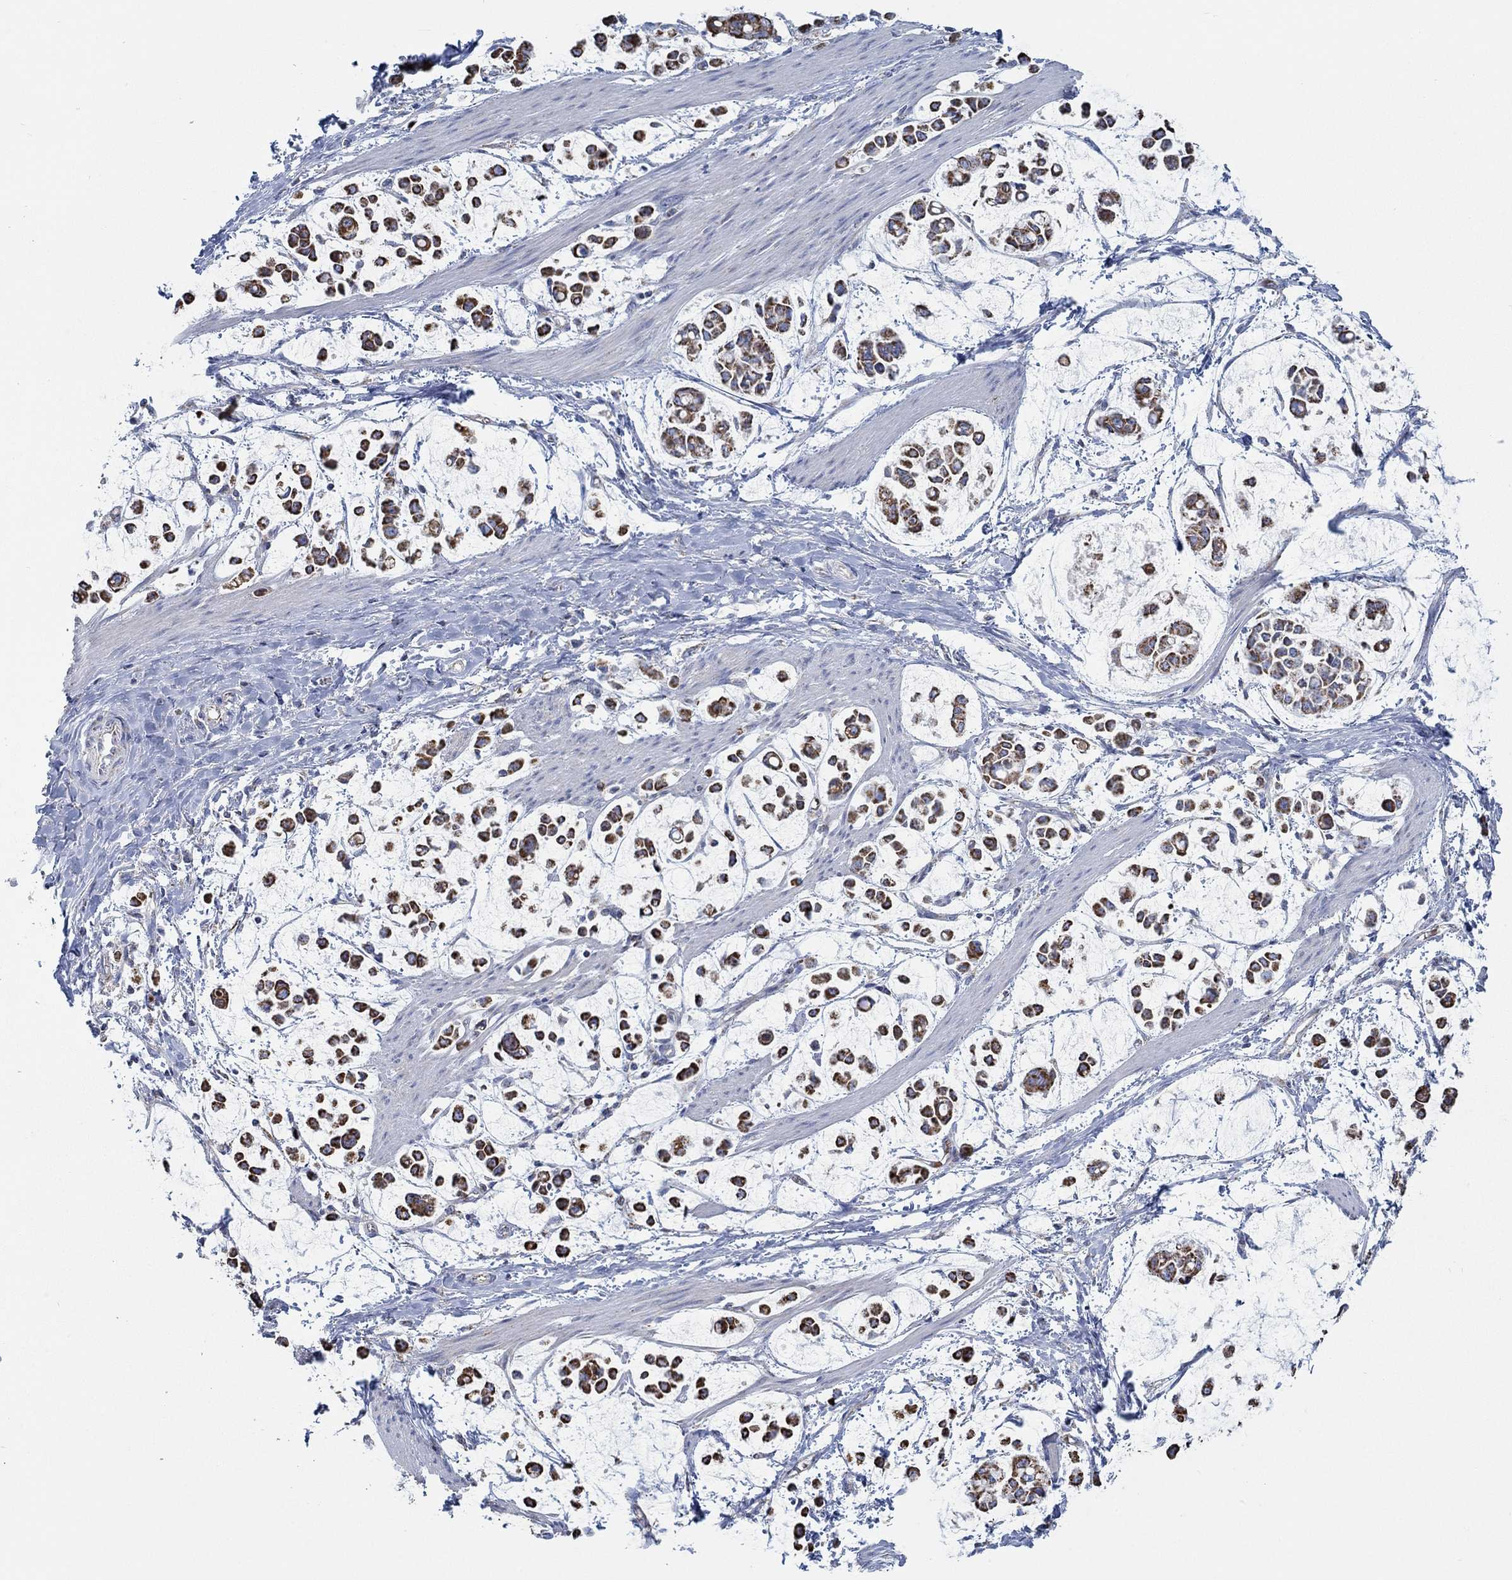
{"staining": {"intensity": "strong", "quantity": ">75%", "location": "cytoplasmic/membranous"}, "tissue": "stomach cancer", "cell_type": "Tumor cells", "image_type": "cancer", "snomed": [{"axis": "morphology", "description": "Adenocarcinoma, NOS"}, {"axis": "topography", "description": "Stomach"}], "caption": "Stomach cancer stained for a protein (brown) demonstrates strong cytoplasmic/membranous positive positivity in approximately >75% of tumor cells.", "gene": "GLOD5", "patient": {"sex": "male", "age": 82}}